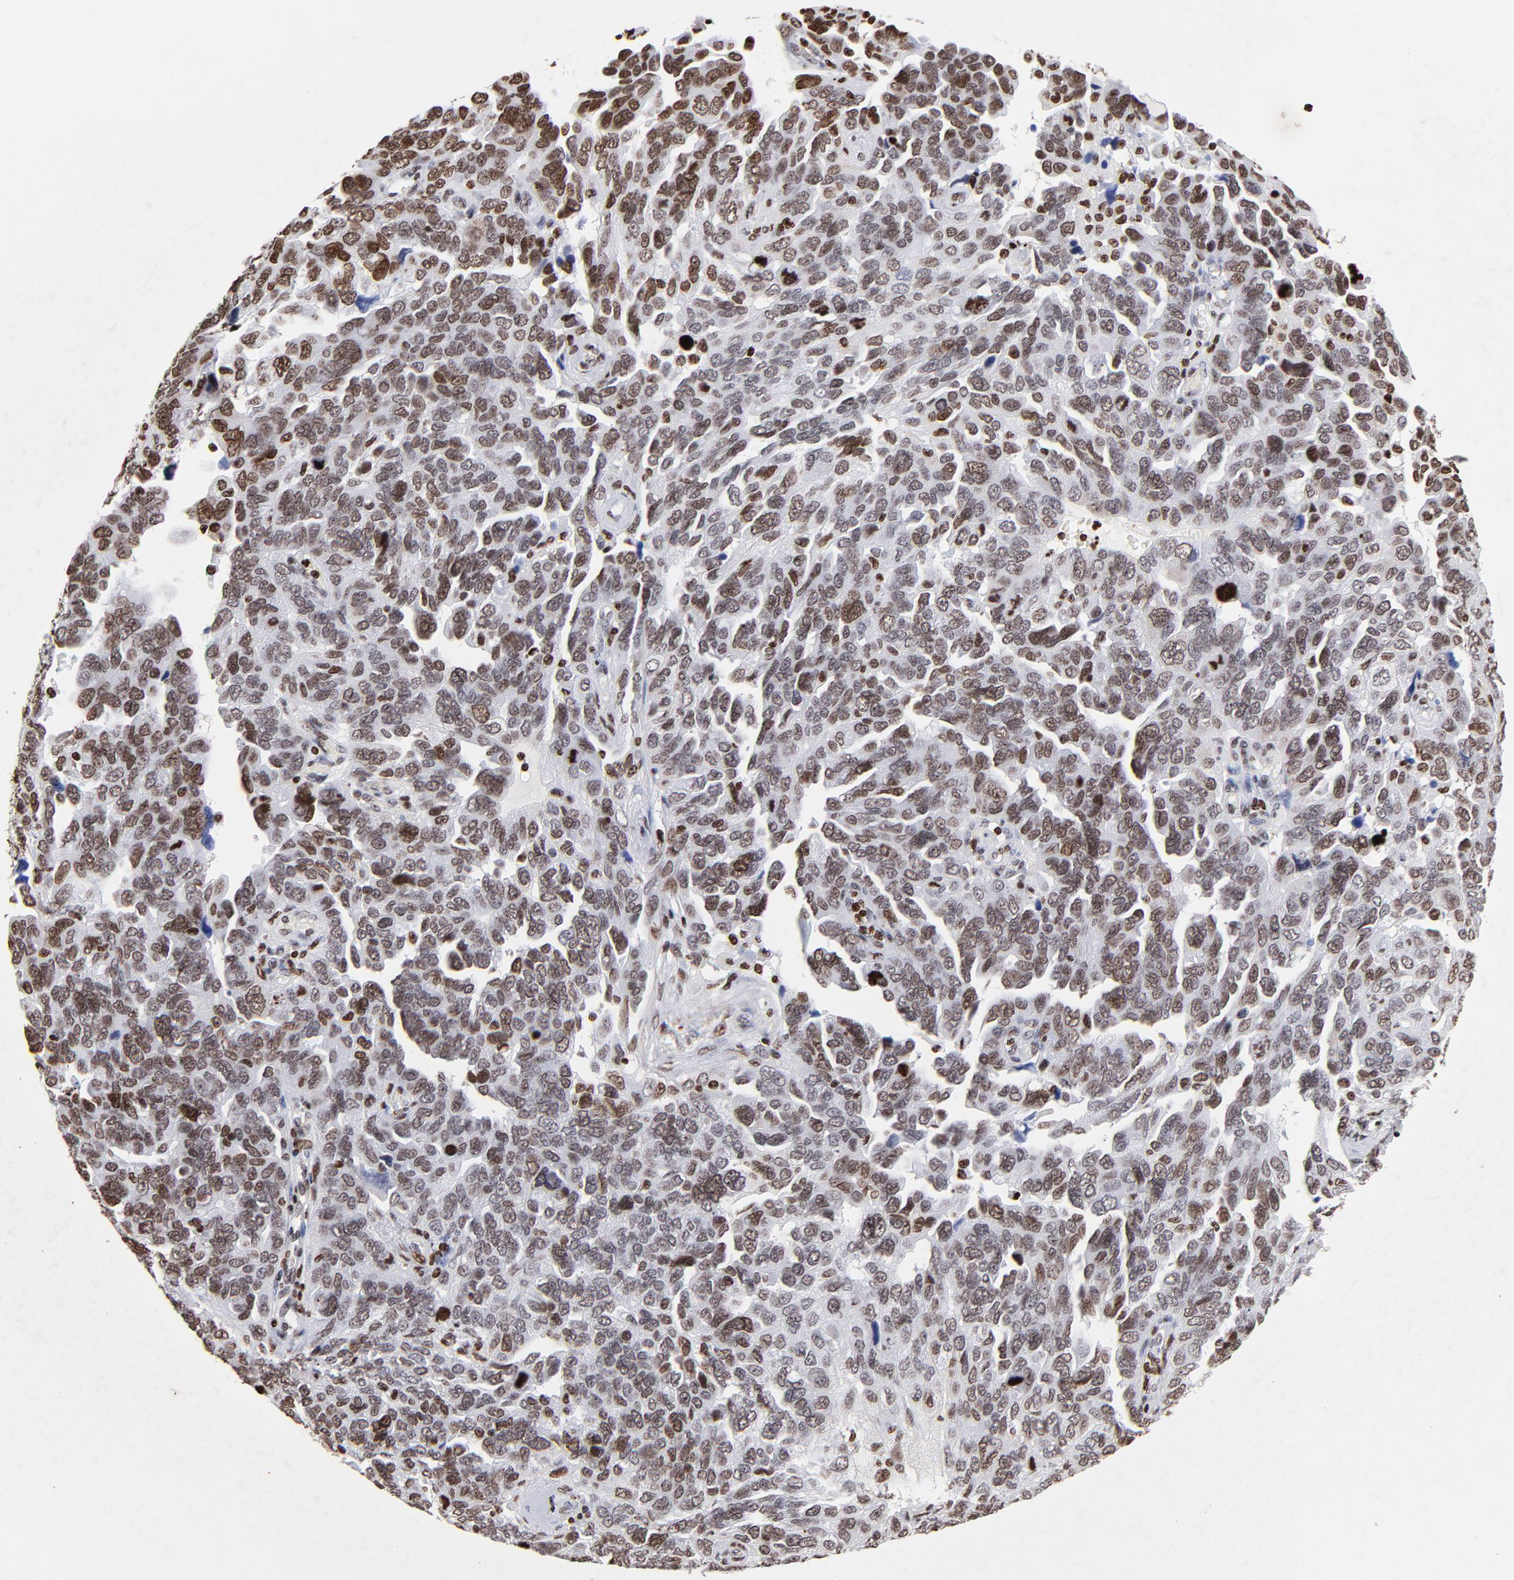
{"staining": {"intensity": "moderate", "quantity": ">75%", "location": "nuclear"}, "tissue": "ovarian cancer", "cell_type": "Tumor cells", "image_type": "cancer", "snomed": [{"axis": "morphology", "description": "Cystadenocarcinoma, serous, NOS"}, {"axis": "topography", "description": "Ovary"}], "caption": "Tumor cells demonstrate medium levels of moderate nuclear staining in about >75% of cells in human ovarian cancer.", "gene": "FBH1", "patient": {"sex": "female", "age": 64}}